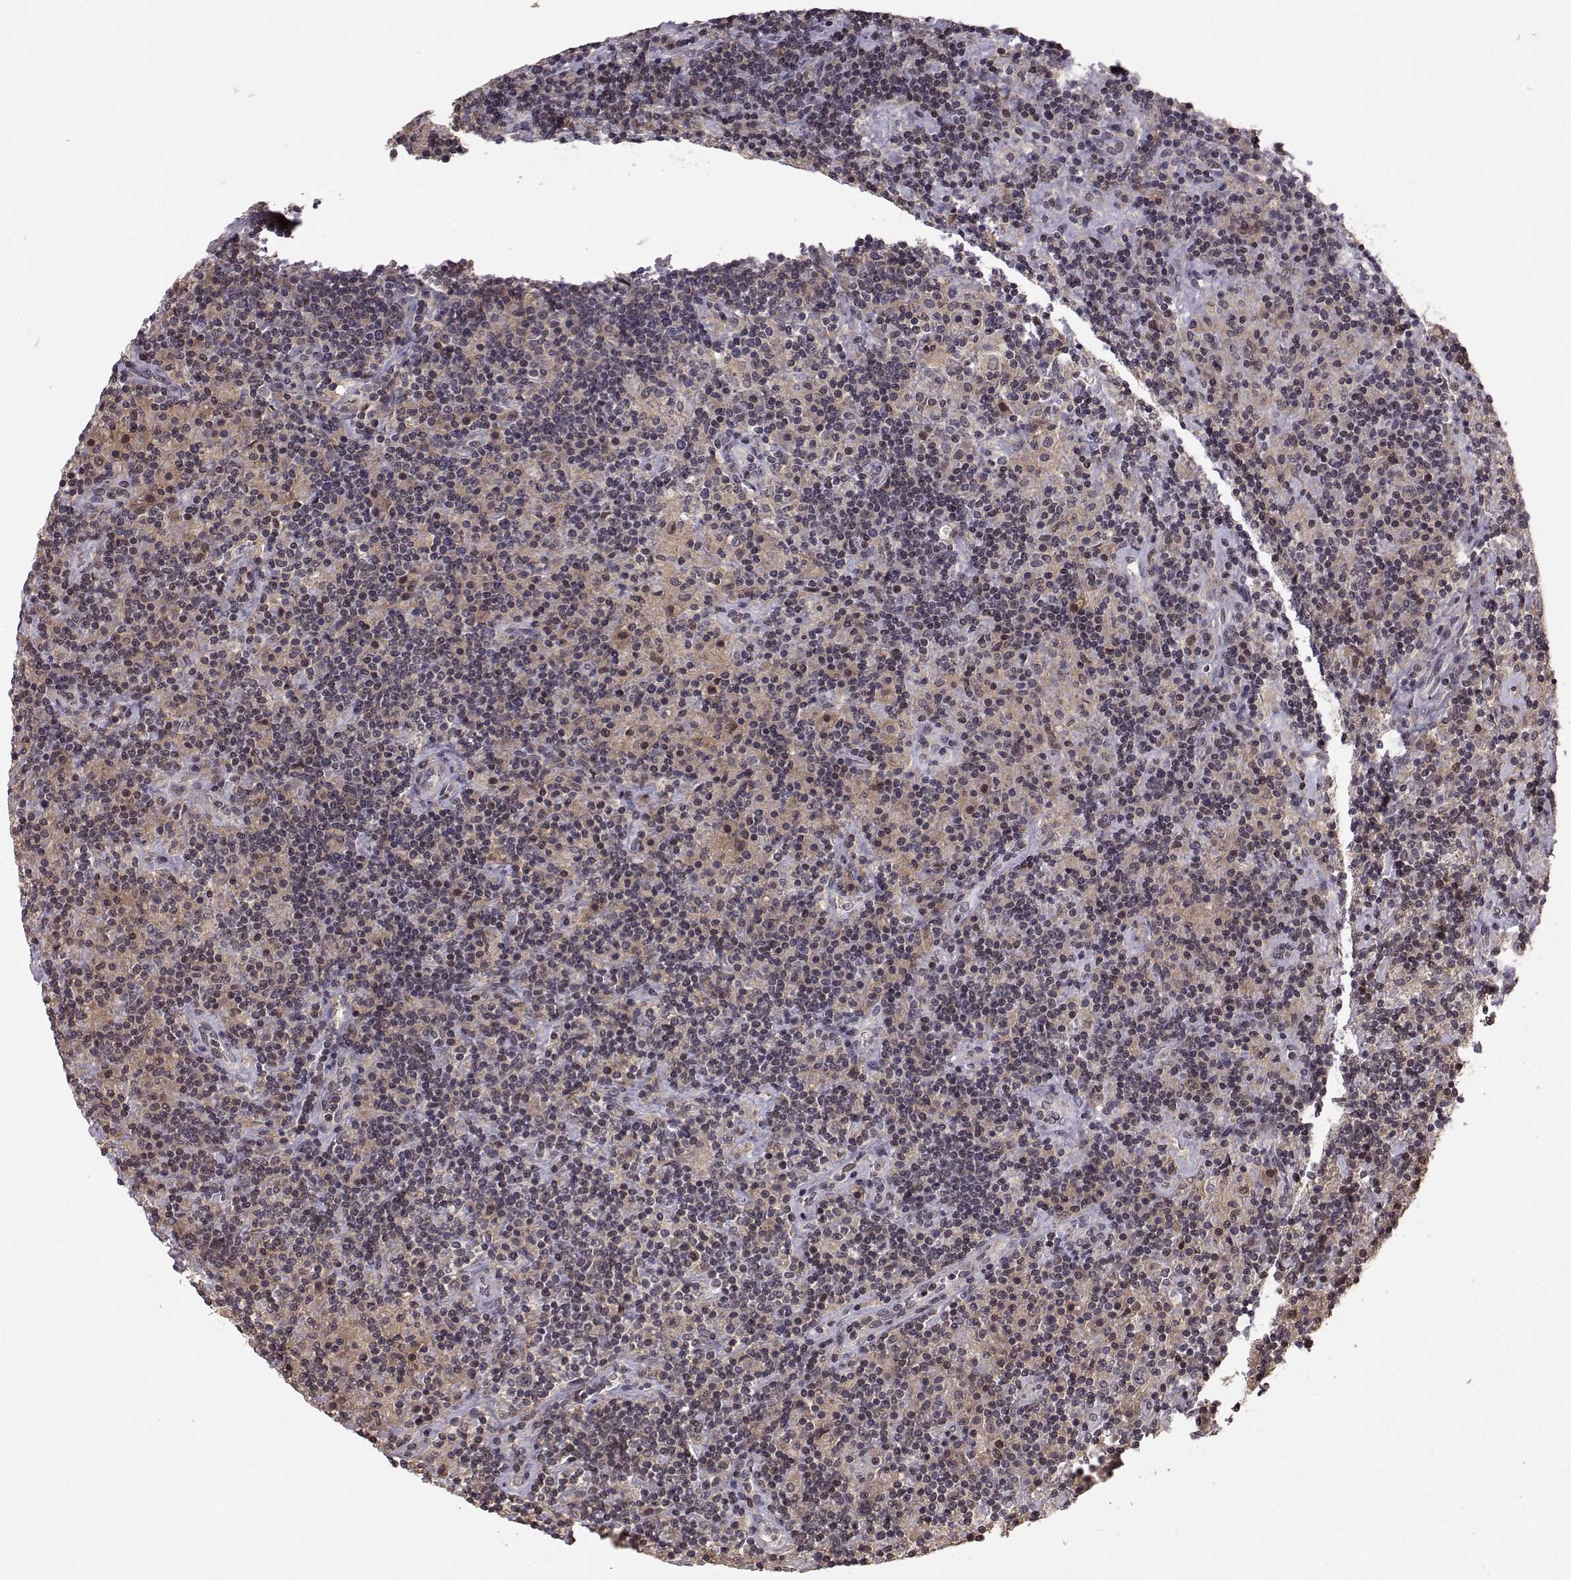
{"staining": {"intensity": "negative", "quantity": "none", "location": "none"}, "tissue": "lymphoma", "cell_type": "Tumor cells", "image_type": "cancer", "snomed": [{"axis": "morphology", "description": "Hodgkin's disease, NOS"}, {"axis": "topography", "description": "Lymph node"}], "caption": "Immunohistochemistry (IHC) micrograph of lymphoma stained for a protein (brown), which displays no staining in tumor cells.", "gene": "PLEKHG3", "patient": {"sex": "male", "age": 70}}